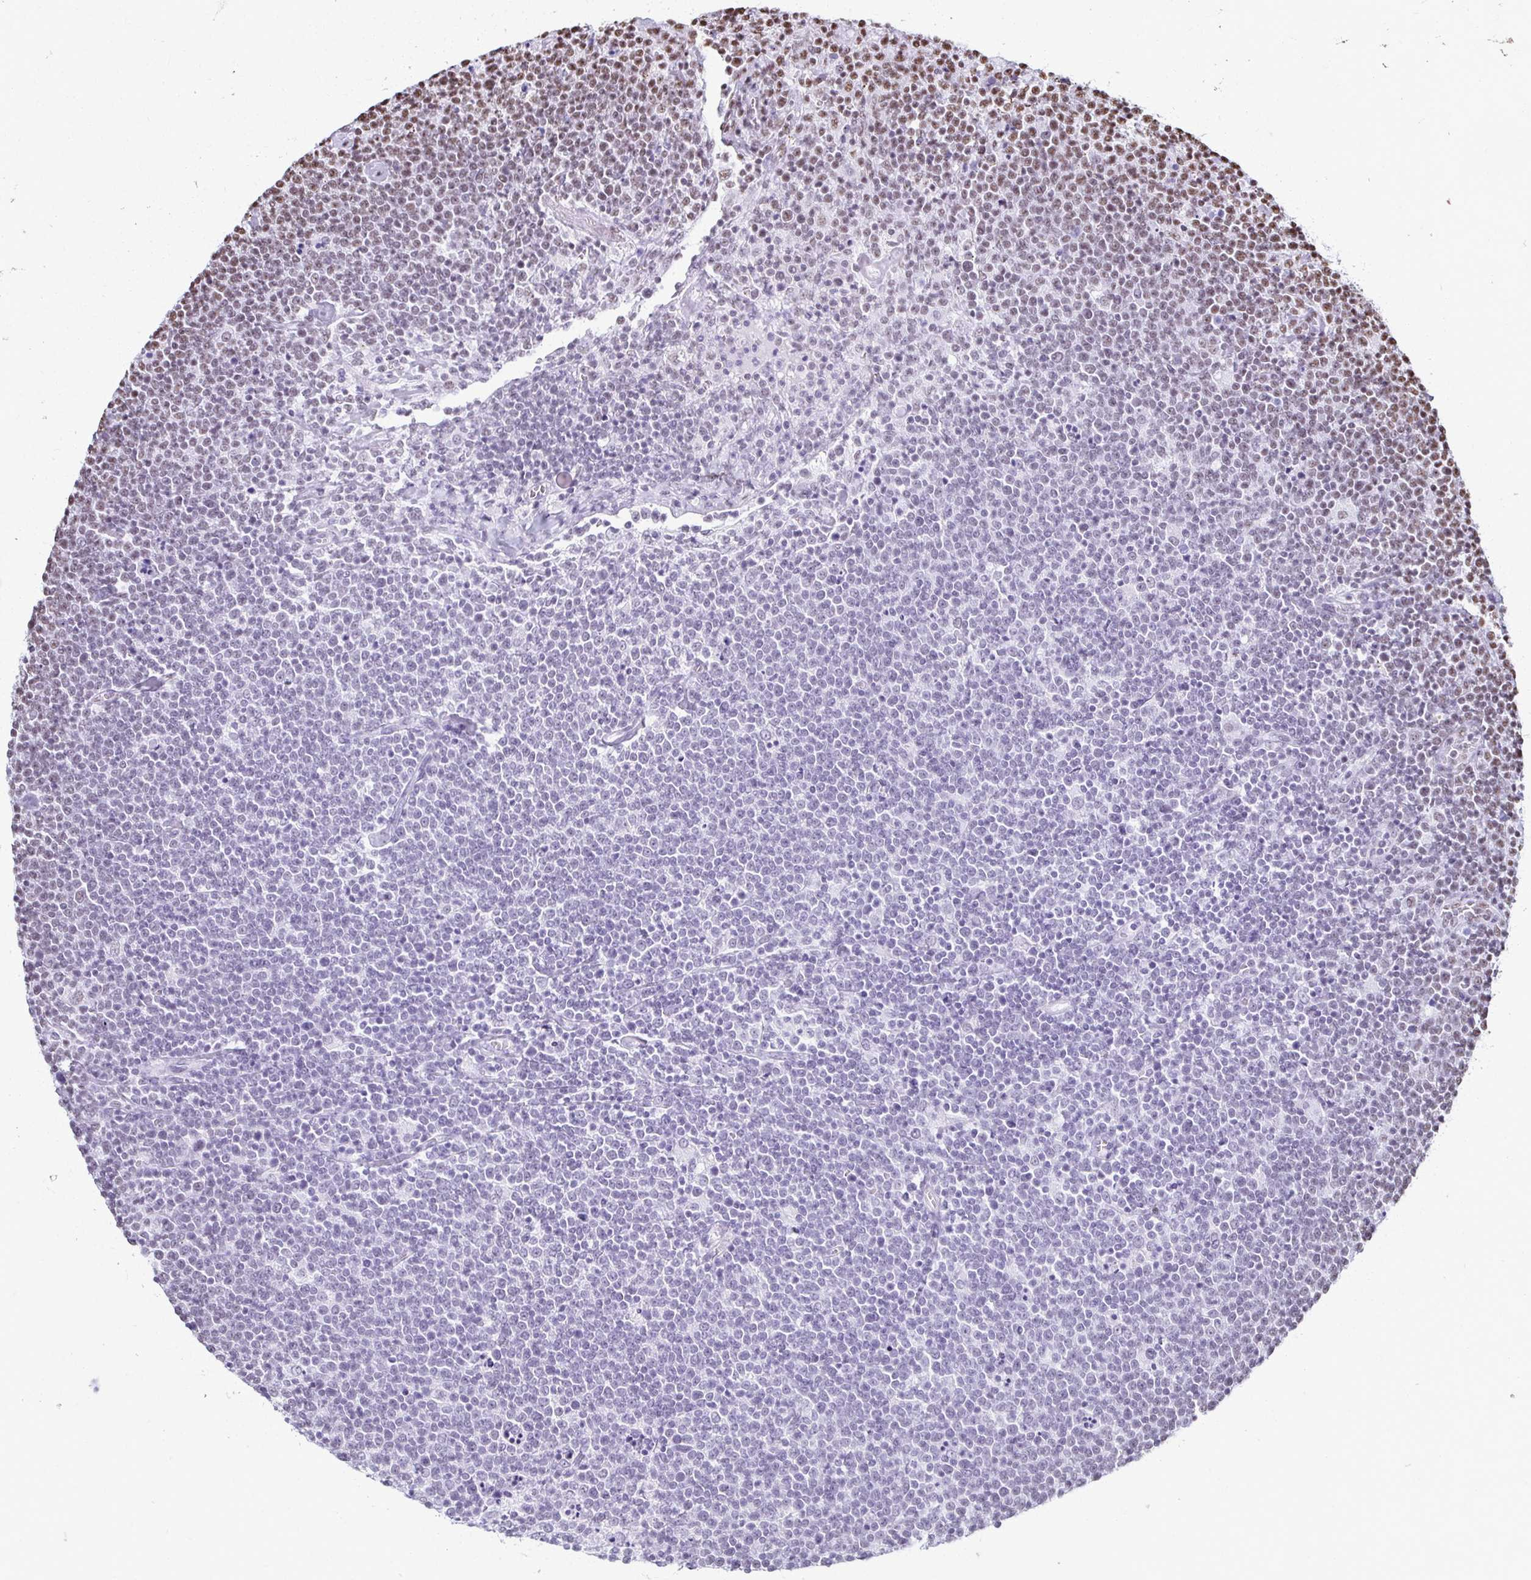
{"staining": {"intensity": "weak", "quantity": "<25%", "location": "nuclear"}, "tissue": "lymphoma", "cell_type": "Tumor cells", "image_type": "cancer", "snomed": [{"axis": "morphology", "description": "Malignant lymphoma, non-Hodgkin's type, High grade"}, {"axis": "topography", "description": "Lymph node"}], "caption": "Image shows no protein staining in tumor cells of lymphoma tissue.", "gene": "NONO", "patient": {"sex": "male", "age": 61}}